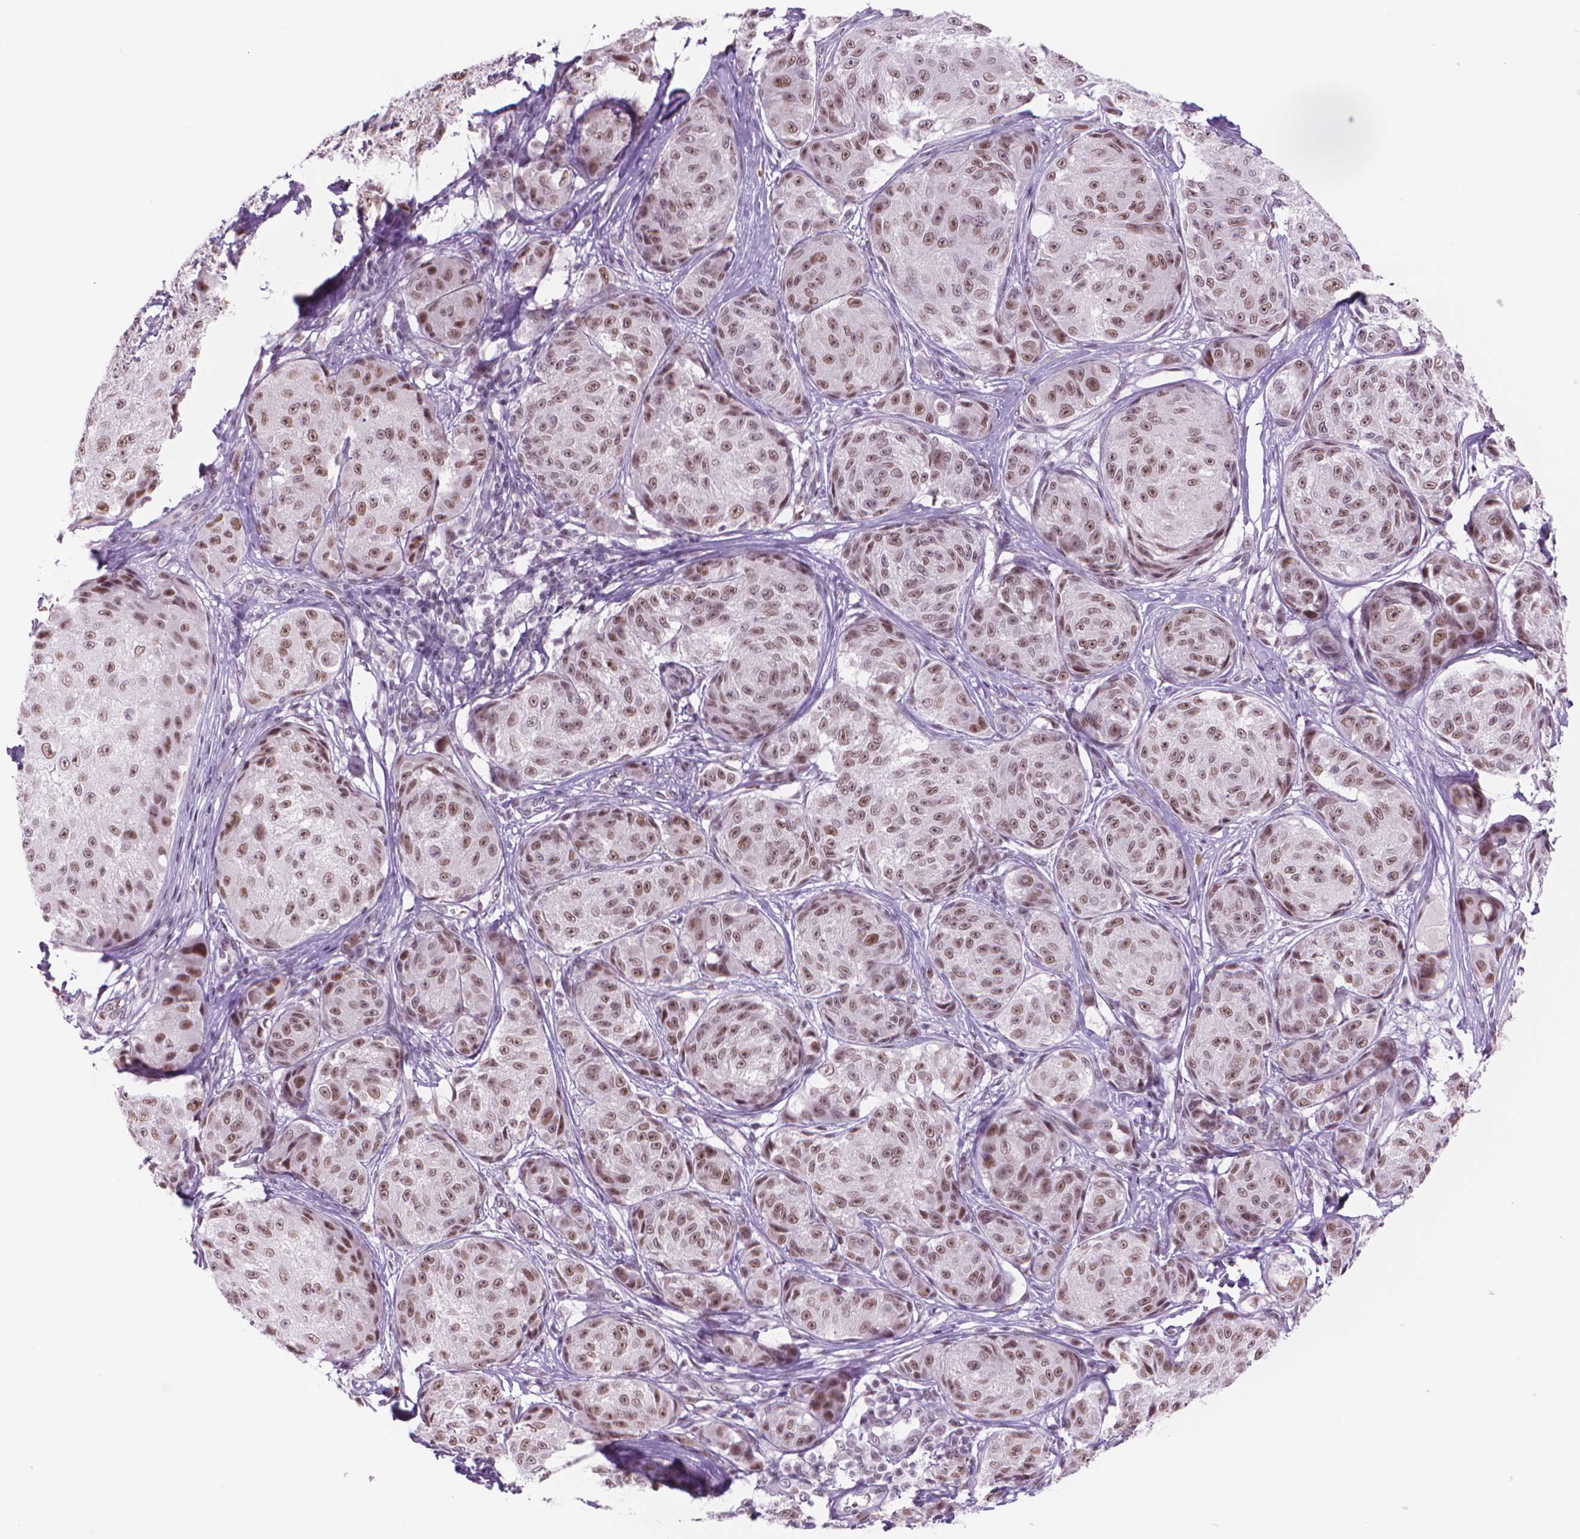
{"staining": {"intensity": "moderate", "quantity": ">75%", "location": "nuclear"}, "tissue": "melanoma", "cell_type": "Tumor cells", "image_type": "cancer", "snomed": [{"axis": "morphology", "description": "Malignant melanoma, NOS"}, {"axis": "topography", "description": "Skin"}], "caption": "Malignant melanoma was stained to show a protein in brown. There is medium levels of moderate nuclear staining in approximately >75% of tumor cells.", "gene": "POLR3D", "patient": {"sex": "male", "age": 61}}